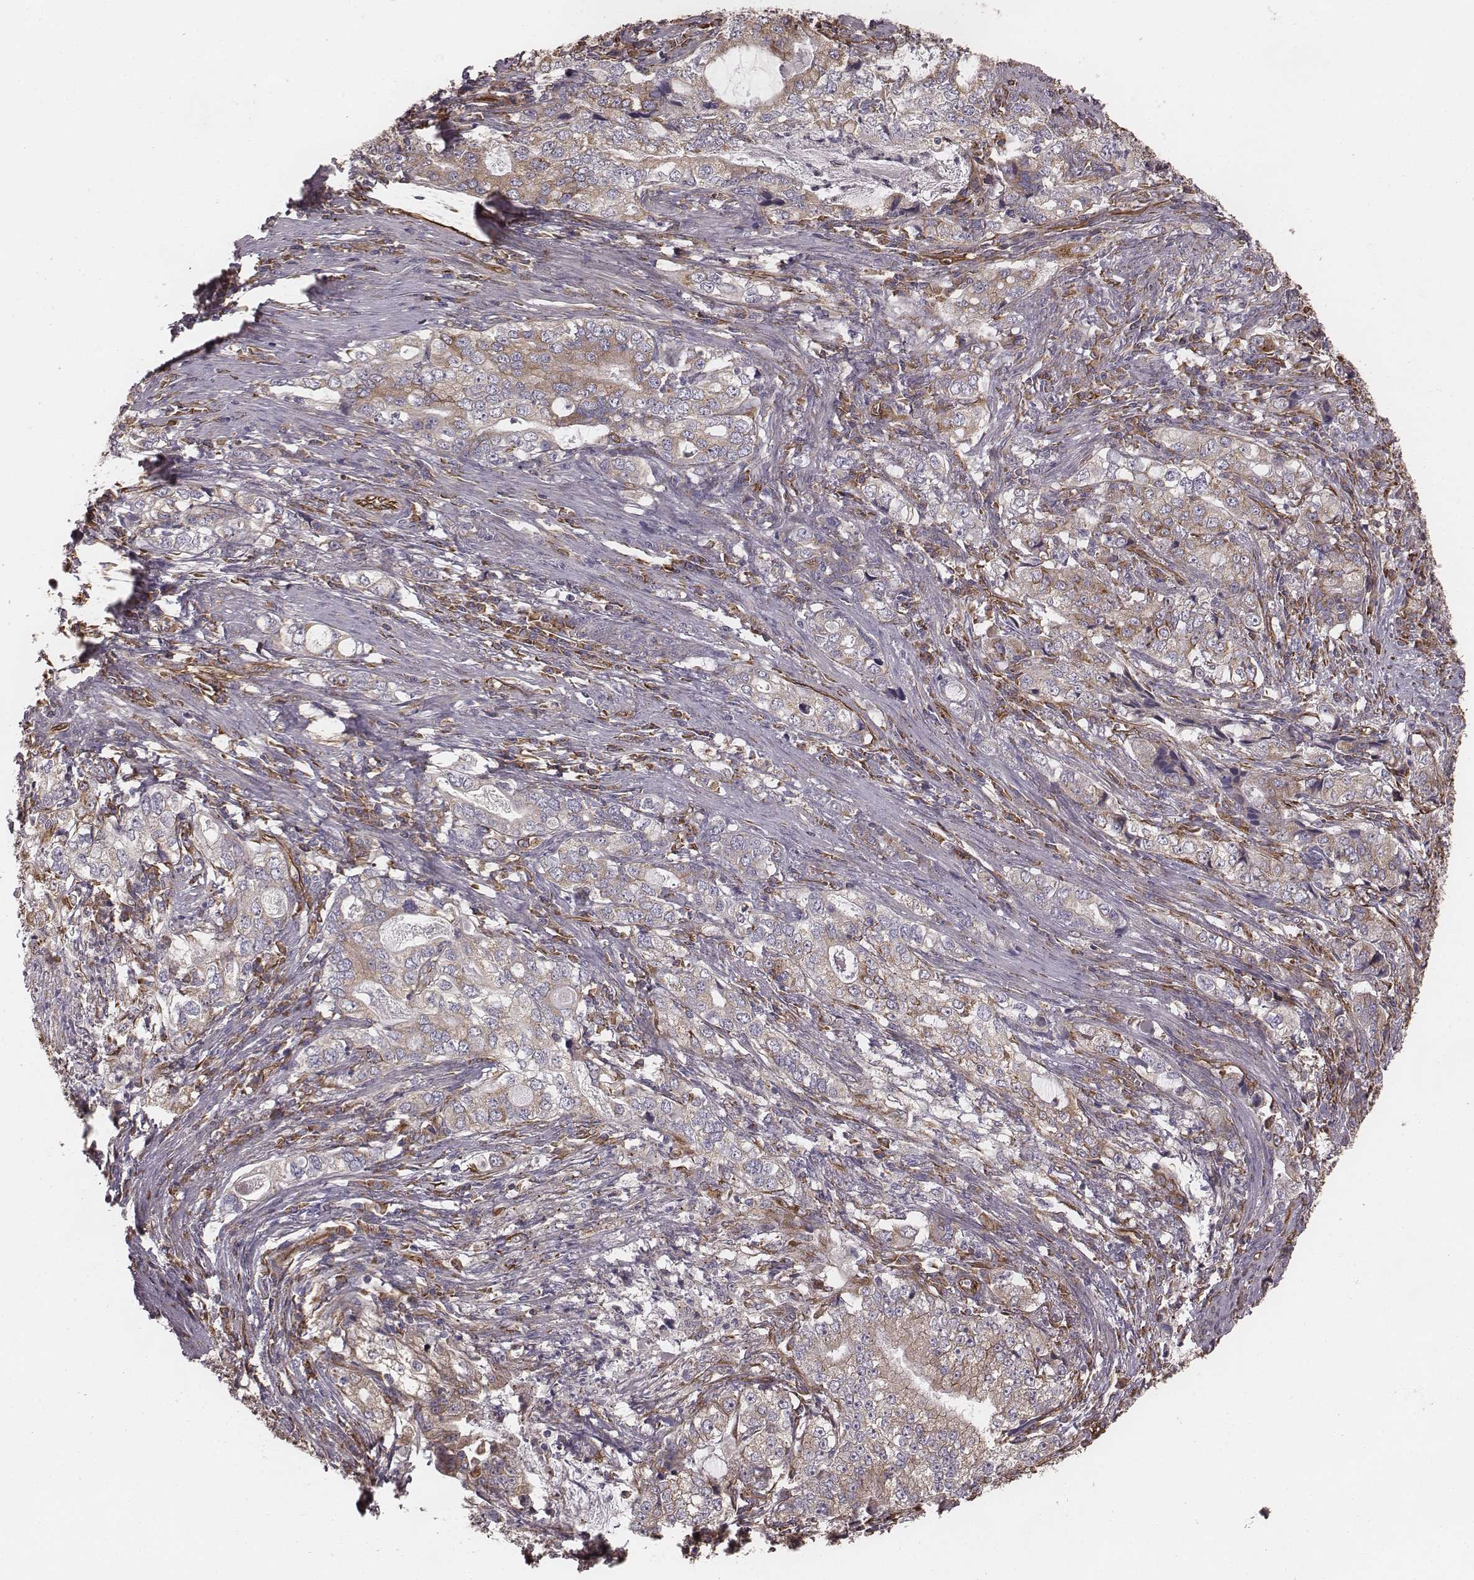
{"staining": {"intensity": "weak", "quantity": ">75%", "location": "cytoplasmic/membranous"}, "tissue": "stomach cancer", "cell_type": "Tumor cells", "image_type": "cancer", "snomed": [{"axis": "morphology", "description": "Adenocarcinoma, NOS"}, {"axis": "topography", "description": "Stomach, lower"}], "caption": "Immunohistochemistry (IHC) histopathology image of neoplastic tissue: adenocarcinoma (stomach) stained using immunohistochemistry reveals low levels of weak protein expression localized specifically in the cytoplasmic/membranous of tumor cells, appearing as a cytoplasmic/membranous brown color.", "gene": "PALMD", "patient": {"sex": "female", "age": 72}}